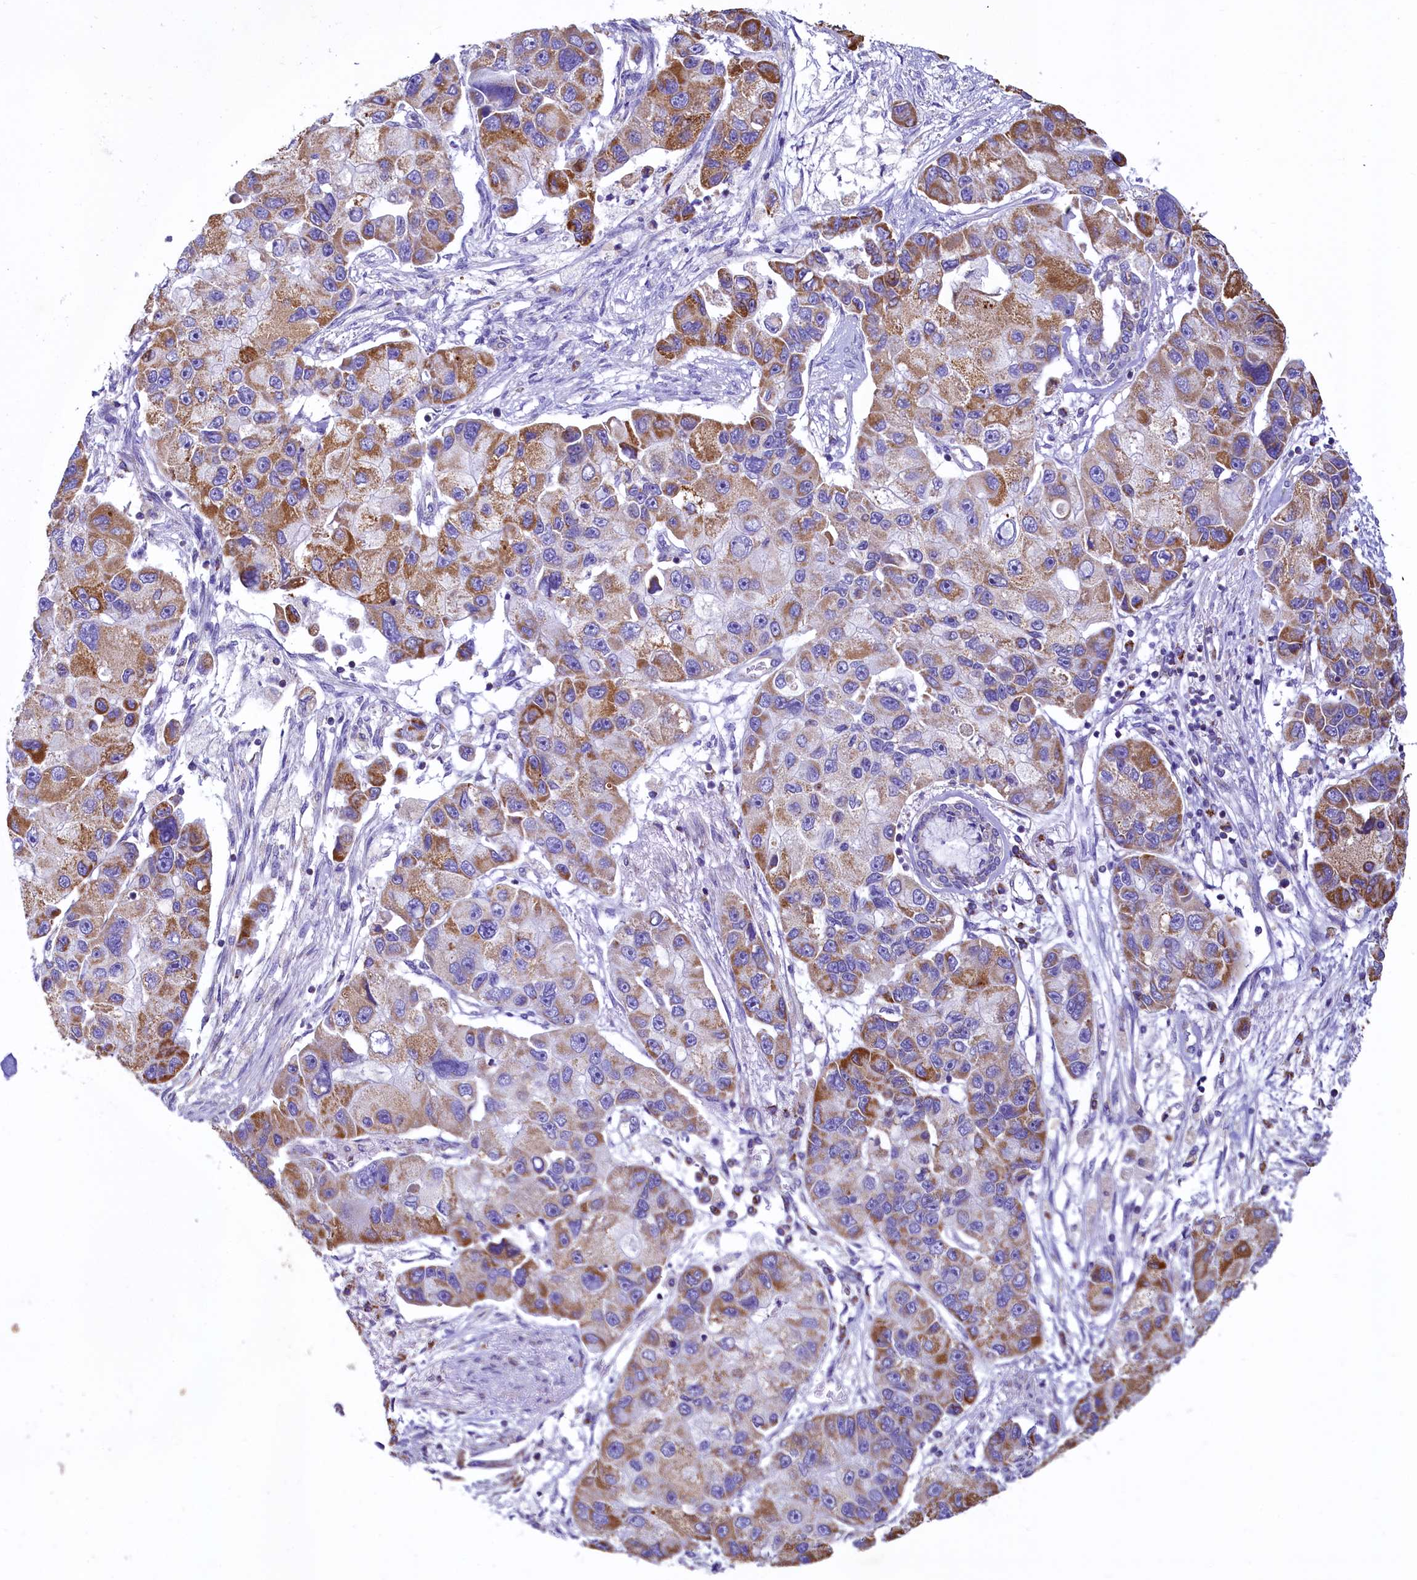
{"staining": {"intensity": "moderate", "quantity": "25%-75%", "location": "cytoplasmic/membranous"}, "tissue": "lung cancer", "cell_type": "Tumor cells", "image_type": "cancer", "snomed": [{"axis": "morphology", "description": "Adenocarcinoma, NOS"}, {"axis": "topography", "description": "Lung"}], "caption": "Immunohistochemical staining of adenocarcinoma (lung) reveals medium levels of moderate cytoplasmic/membranous protein positivity in about 25%-75% of tumor cells.", "gene": "IDH3A", "patient": {"sex": "female", "age": 54}}